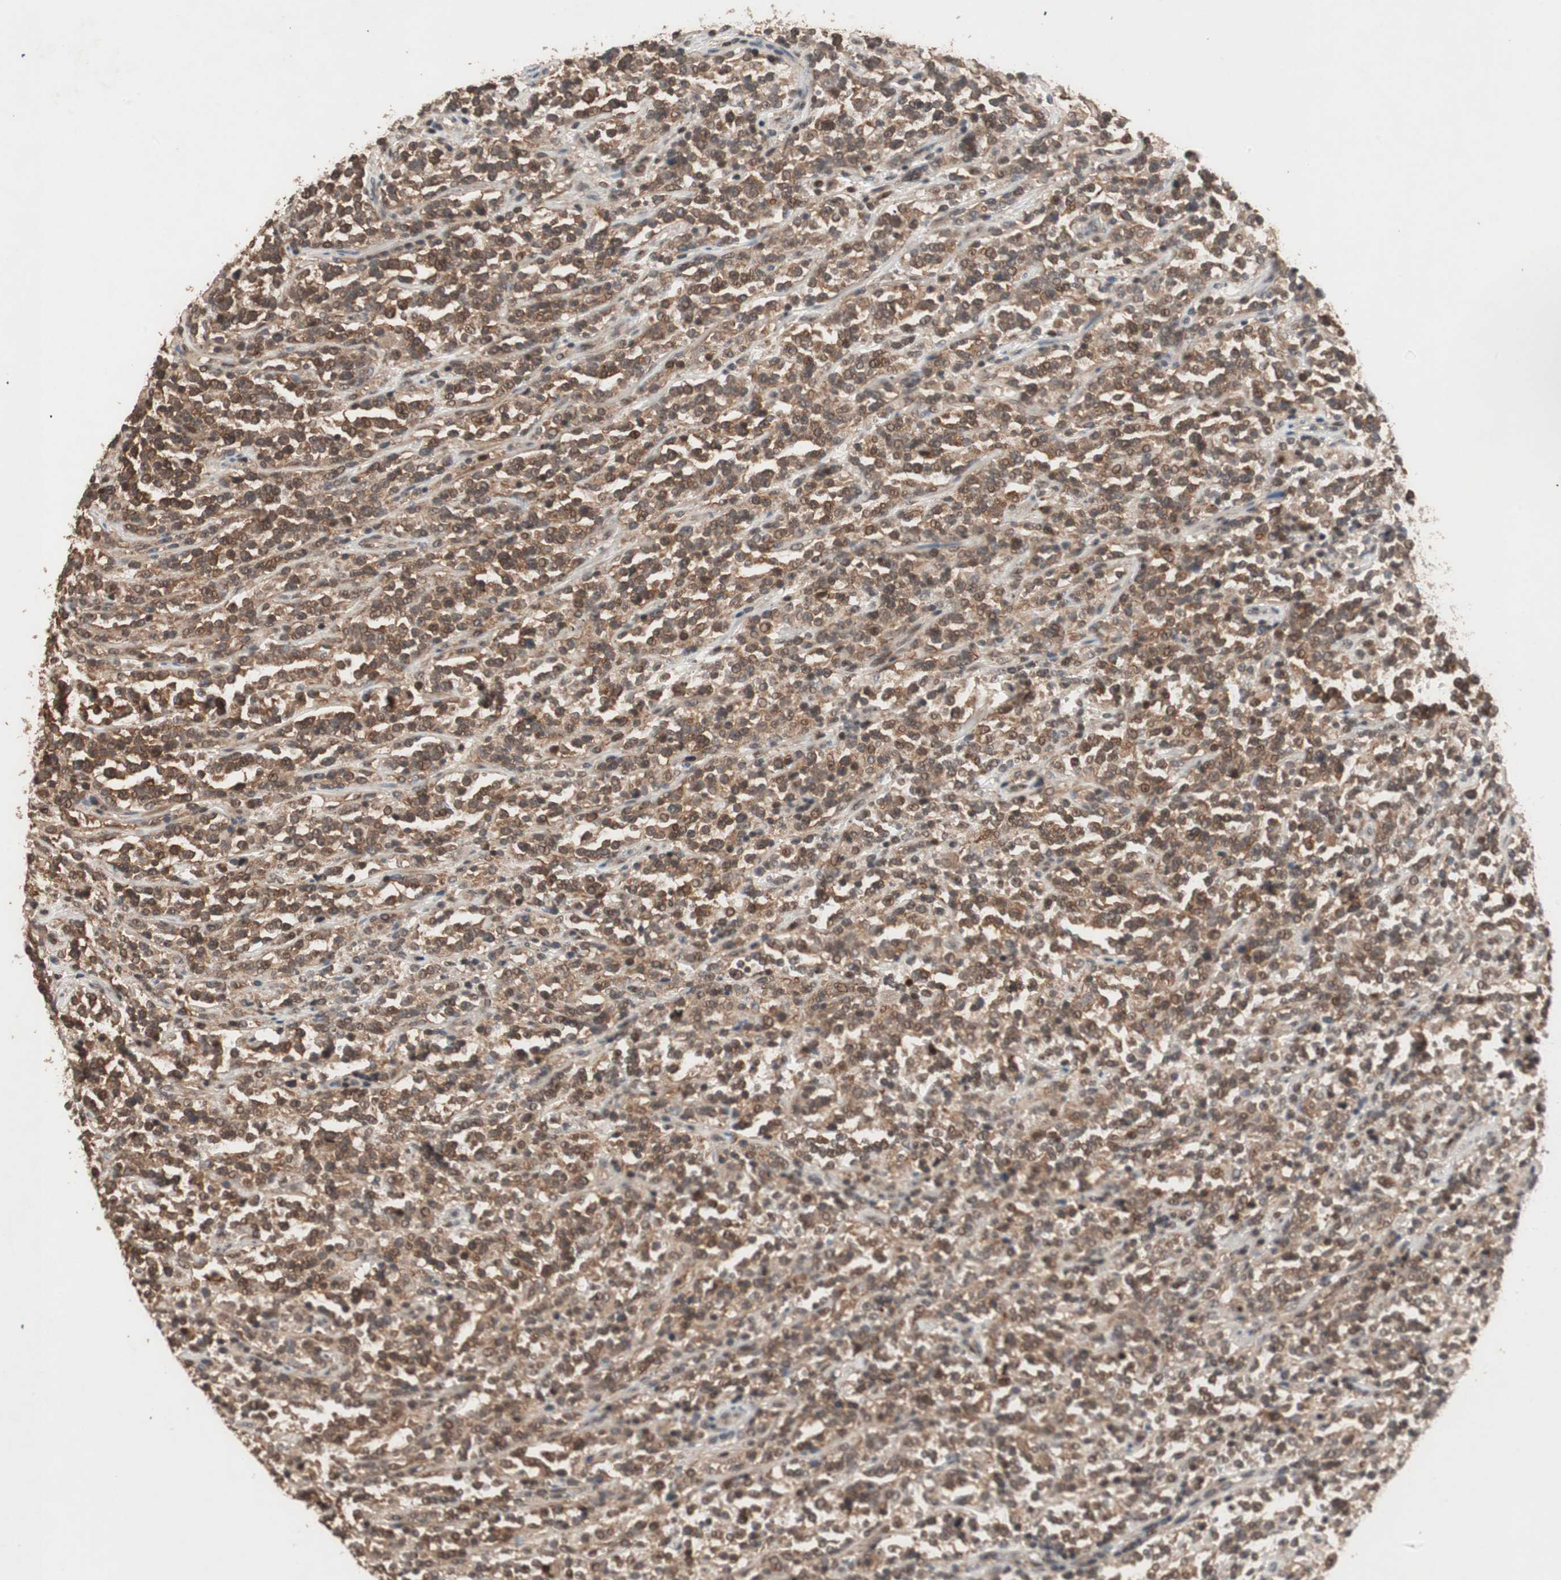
{"staining": {"intensity": "moderate", "quantity": ">75%", "location": "cytoplasmic/membranous,nuclear"}, "tissue": "lymphoma", "cell_type": "Tumor cells", "image_type": "cancer", "snomed": [{"axis": "morphology", "description": "Malignant lymphoma, non-Hodgkin's type, High grade"}, {"axis": "topography", "description": "Soft tissue"}], "caption": "This is an image of IHC staining of lymphoma, which shows moderate staining in the cytoplasmic/membranous and nuclear of tumor cells.", "gene": "GART", "patient": {"sex": "male", "age": 18}}